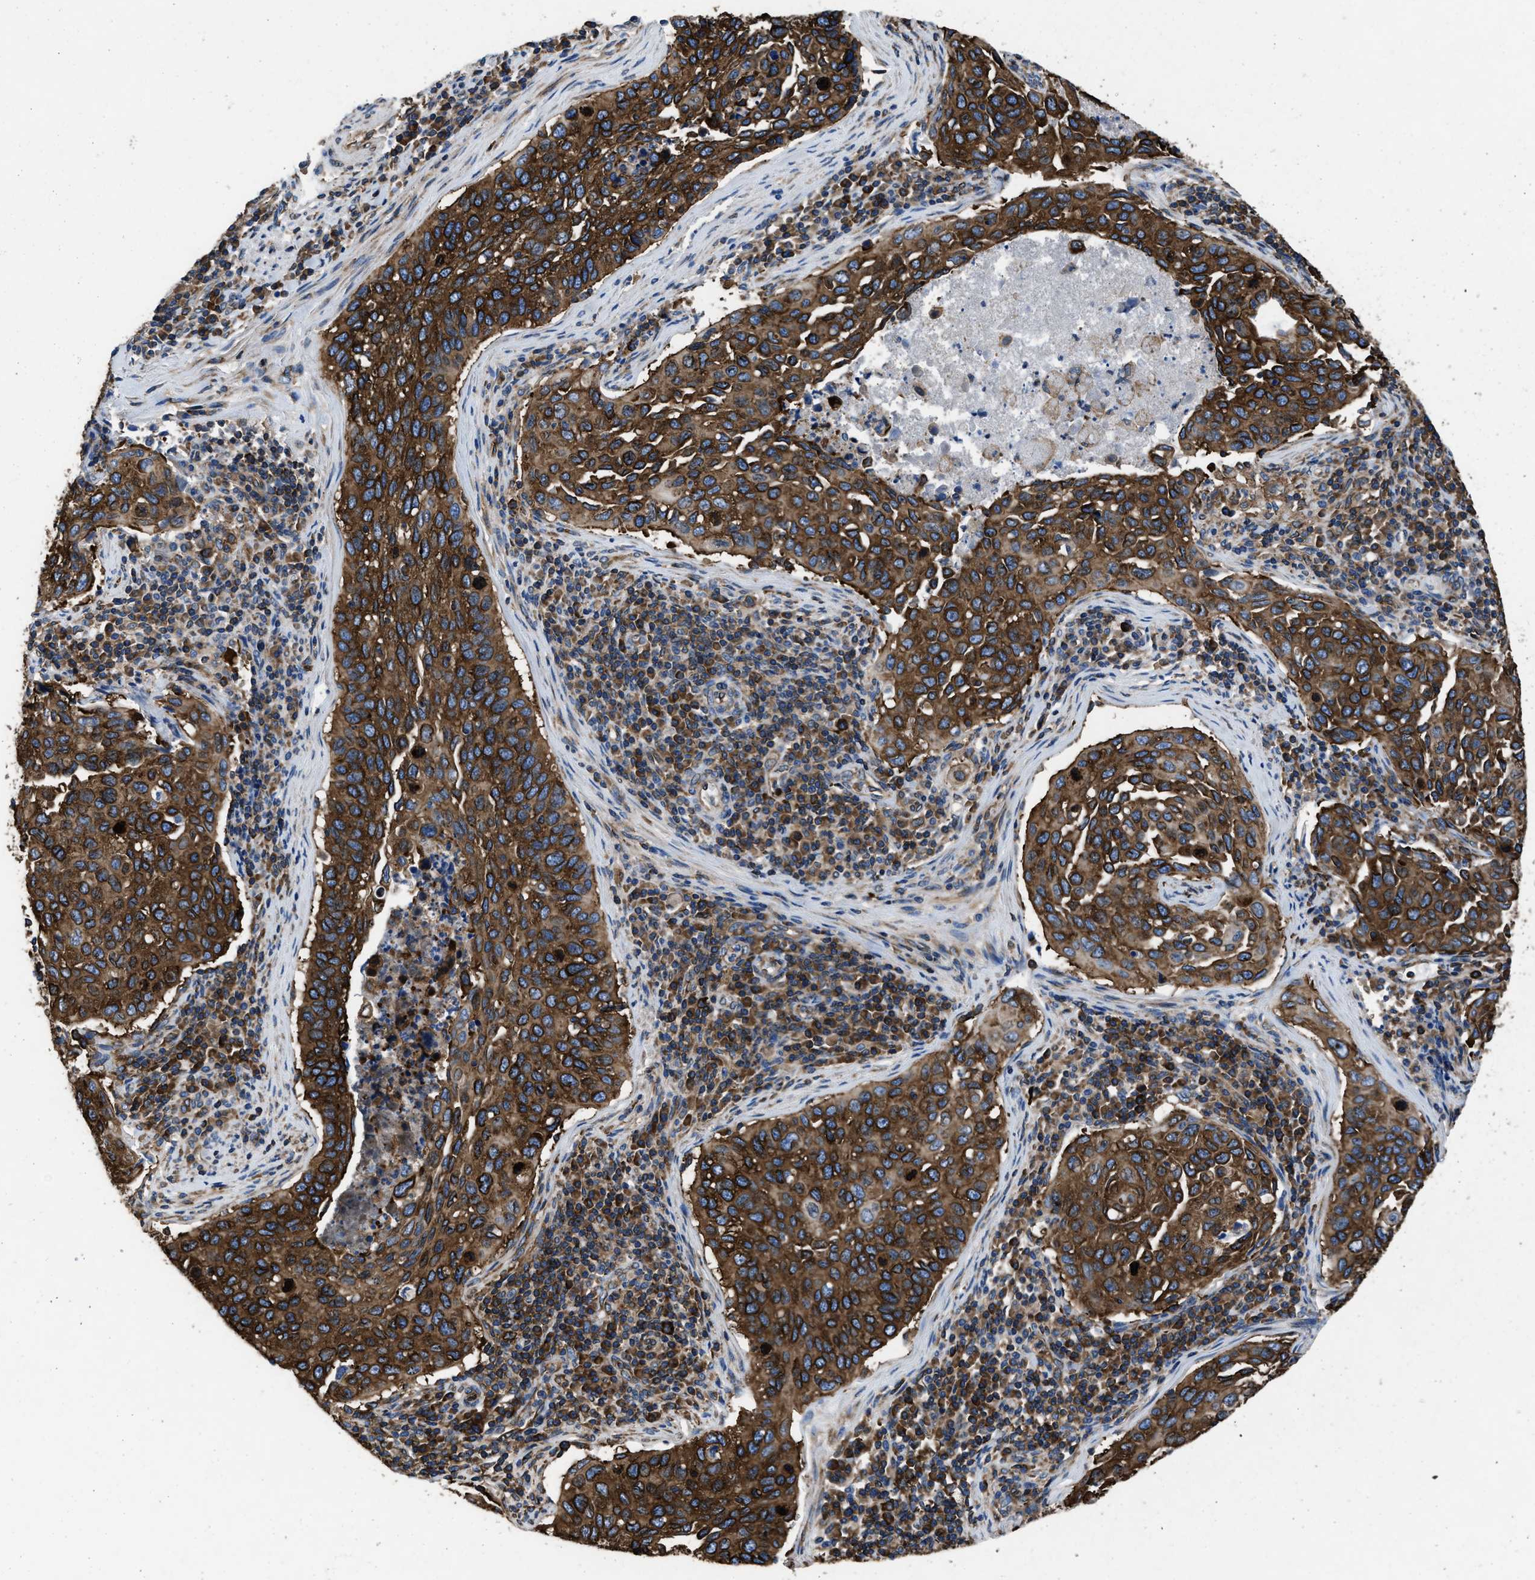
{"staining": {"intensity": "strong", "quantity": ">75%", "location": "cytoplasmic/membranous"}, "tissue": "cervical cancer", "cell_type": "Tumor cells", "image_type": "cancer", "snomed": [{"axis": "morphology", "description": "Squamous cell carcinoma, NOS"}, {"axis": "topography", "description": "Cervix"}], "caption": "Protein staining of cervical squamous cell carcinoma tissue displays strong cytoplasmic/membranous expression in about >75% of tumor cells. (brown staining indicates protein expression, while blue staining denotes nuclei).", "gene": "CAPRIN1", "patient": {"sex": "female", "age": 53}}